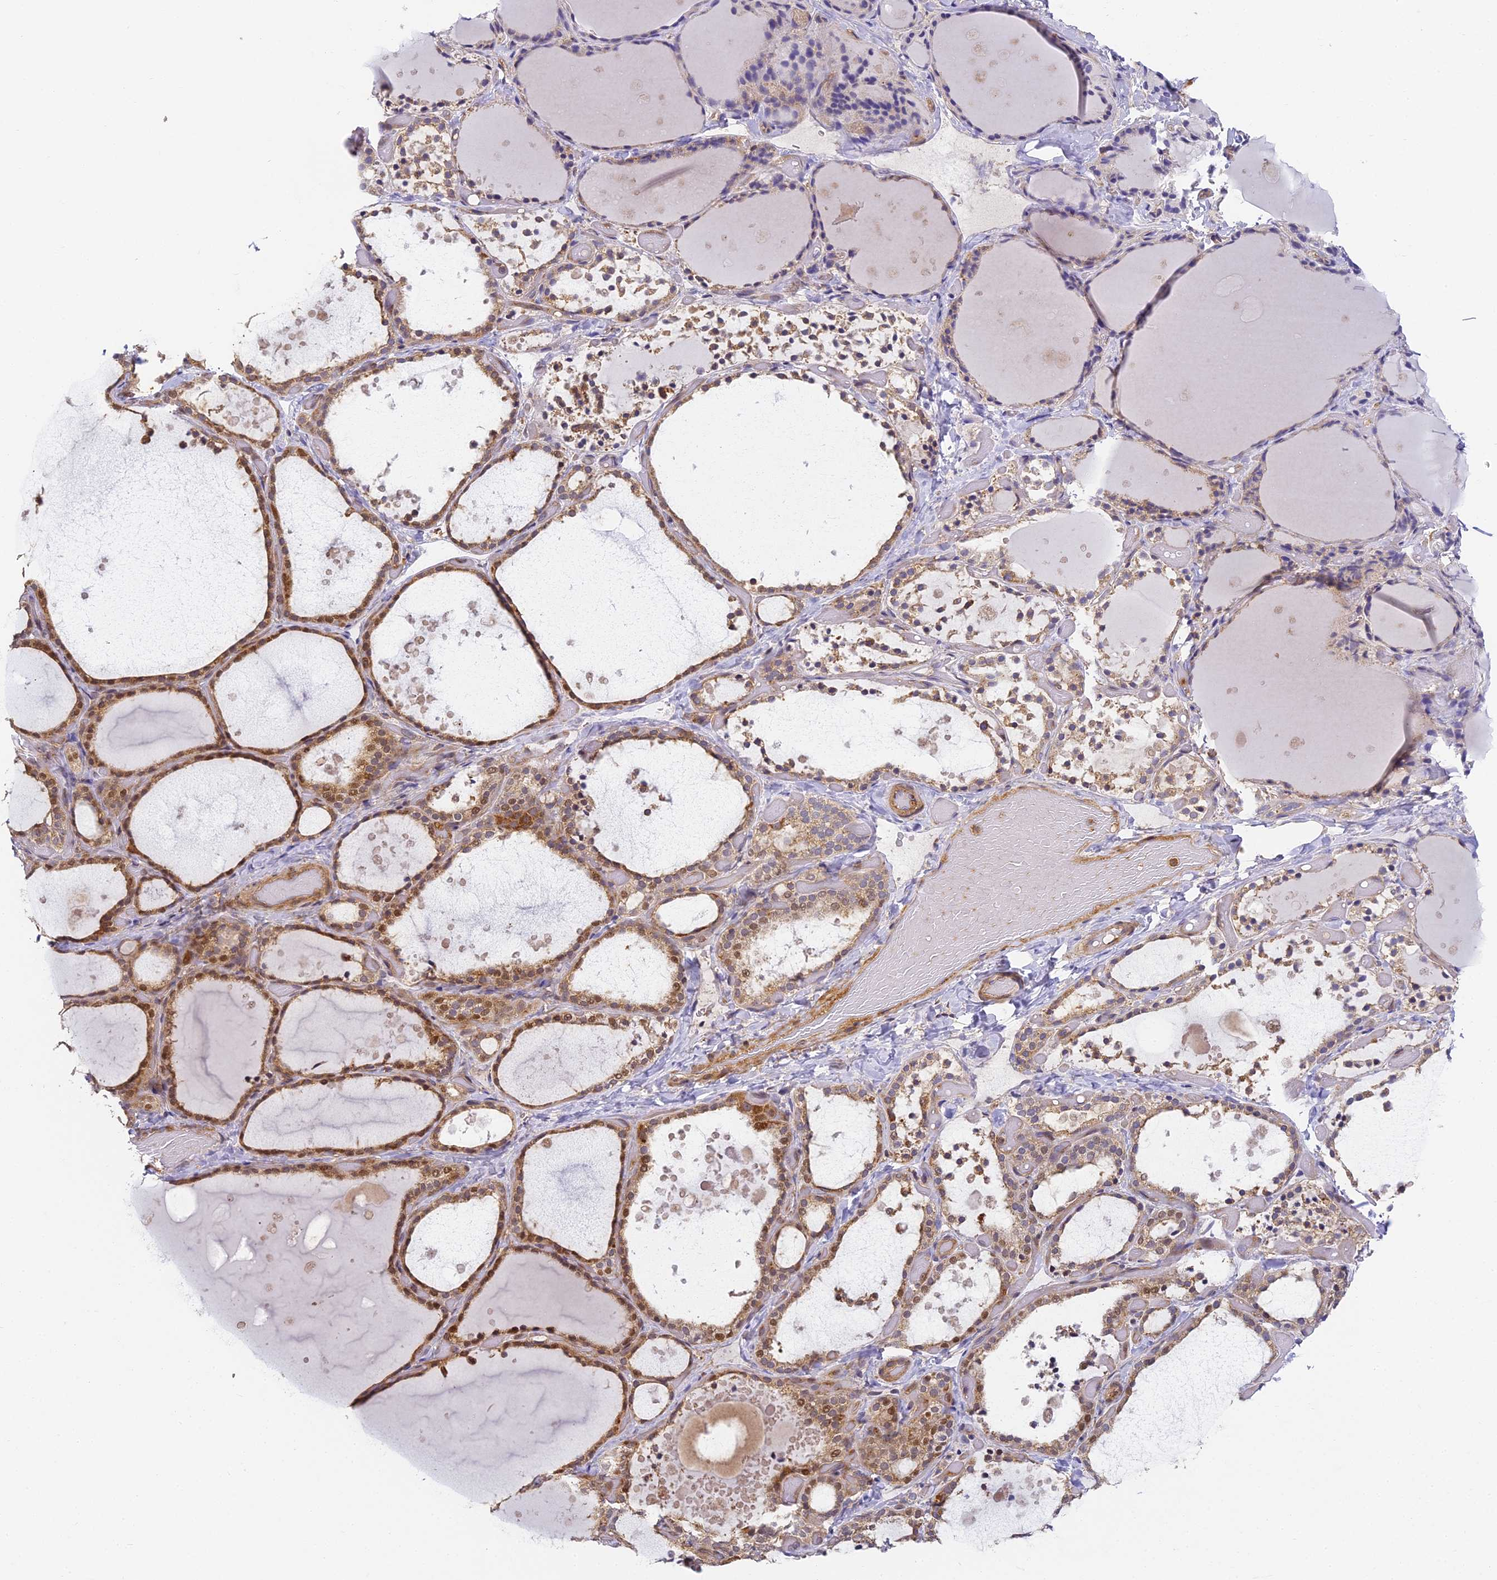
{"staining": {"intensity": "moderate", "quantity": ">75%", "location": "cytoplasmic/membranous,nuclear"}, "tissue": "thyroid gland", "cell_type": "Glandular cells", "image_type": "normal", "snomed": [{"axis": "morphology", "description": "Normal tissue, NOS"}, {"axis": "topography", "description": "Thyroid gland"}], "caption": "A medium amount of moderate cytoplasmic/membranous,nuclear expression is seen in about >75% of glandular cells in unremarkable thyroid gland.", "gene": "ENSG00000268870", "patient": {"sex": "female", "age": 44}}